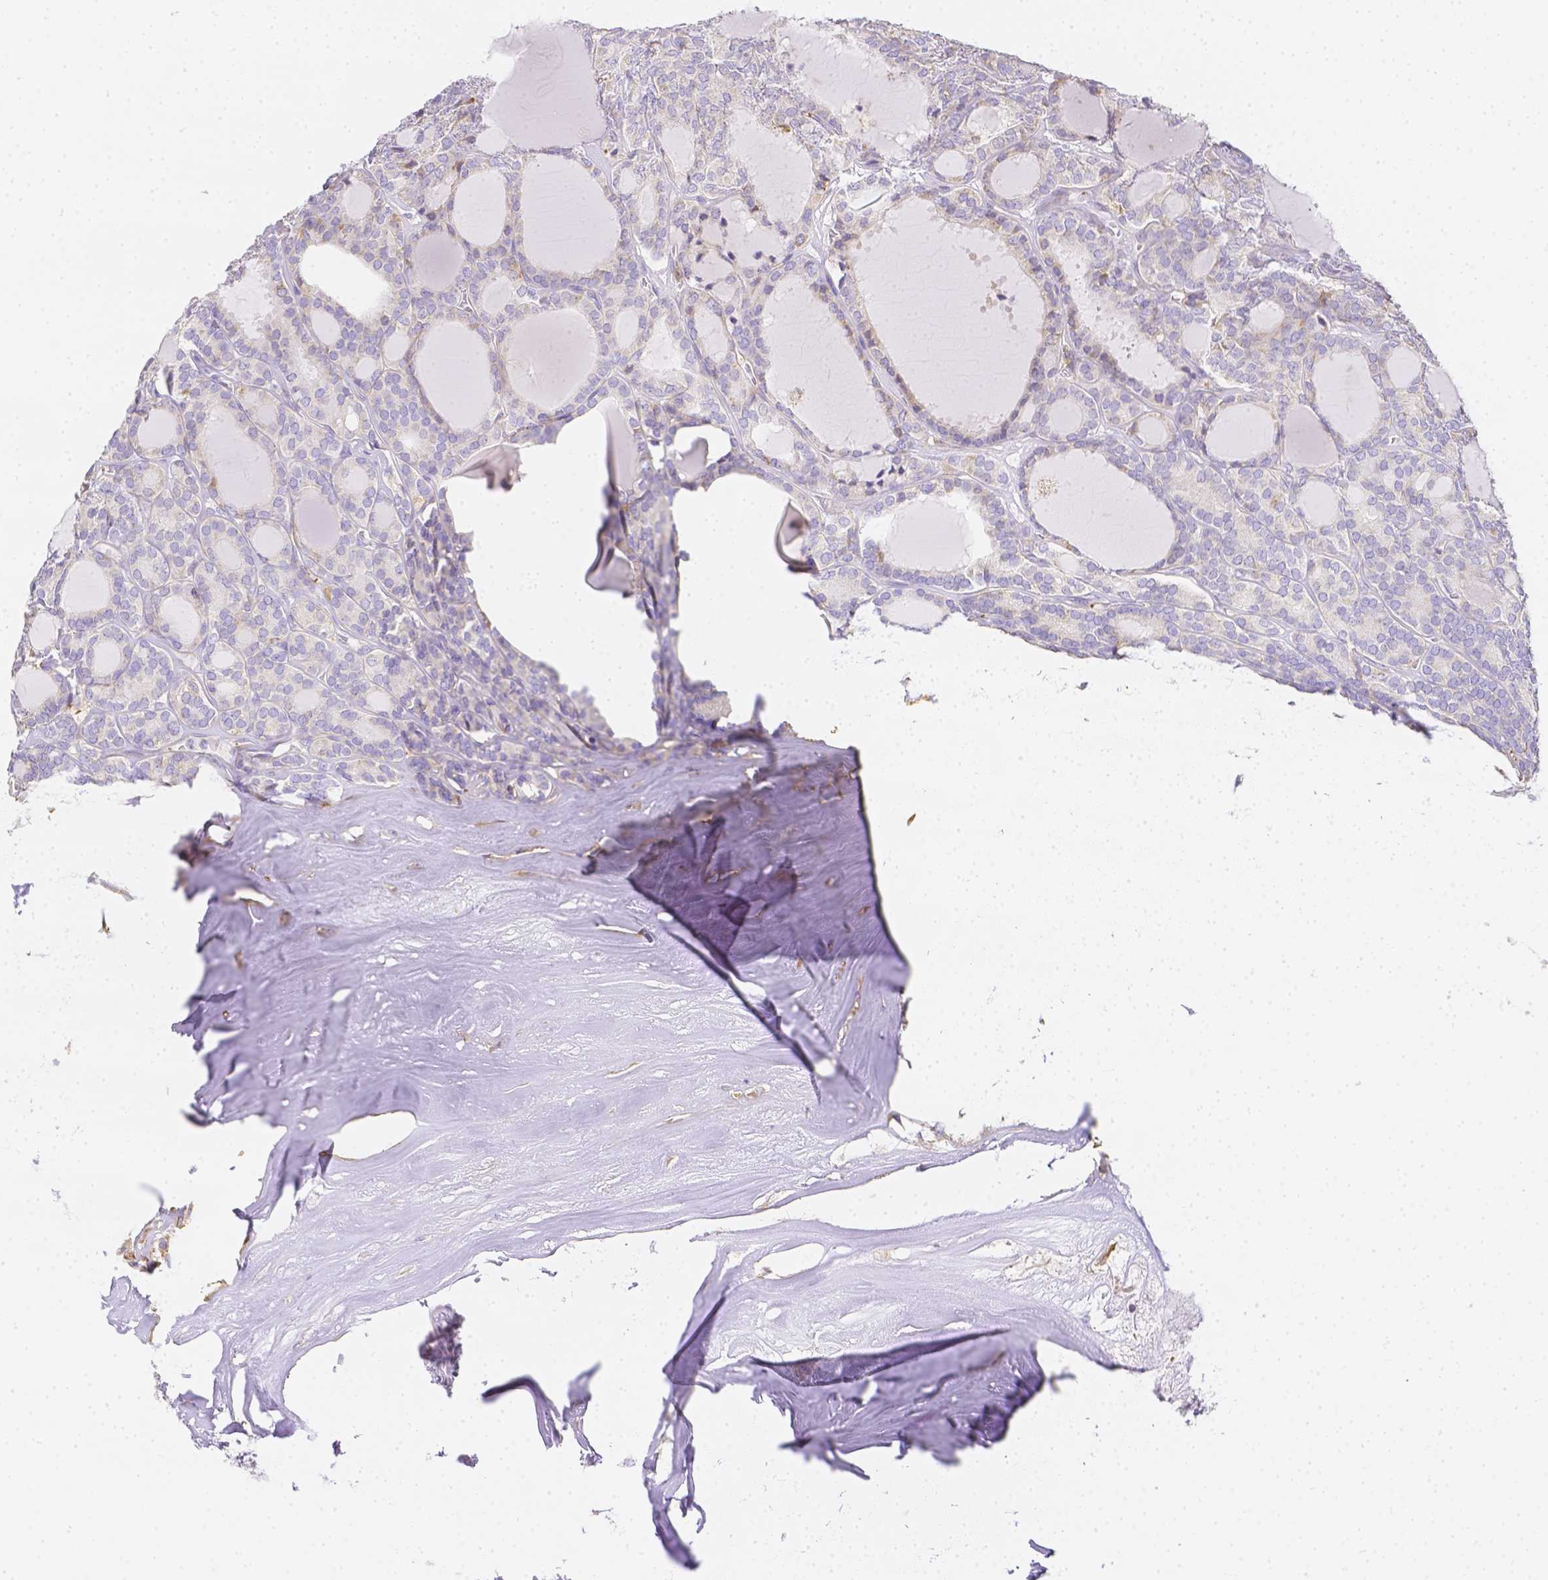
{"staining": {"intensity": "negative", "quantity": "none", "location": "none"}, "tissue": "thyroid cancer", "cell_type": "Tumor cells", "image_type": "cancer", "snomed": [{"axis": "morphology", "description": "Follicular adenoma carcinoma, NOS"}, {"axis": "topography", "description": "Thyroid gland"}], "caption": "Tumor cells show no significant protein staining in thyroid cancer (follicular adenoma carcinoma).", "gene": "ASAH2", "patient": {"sex": "male", "age": 74}}